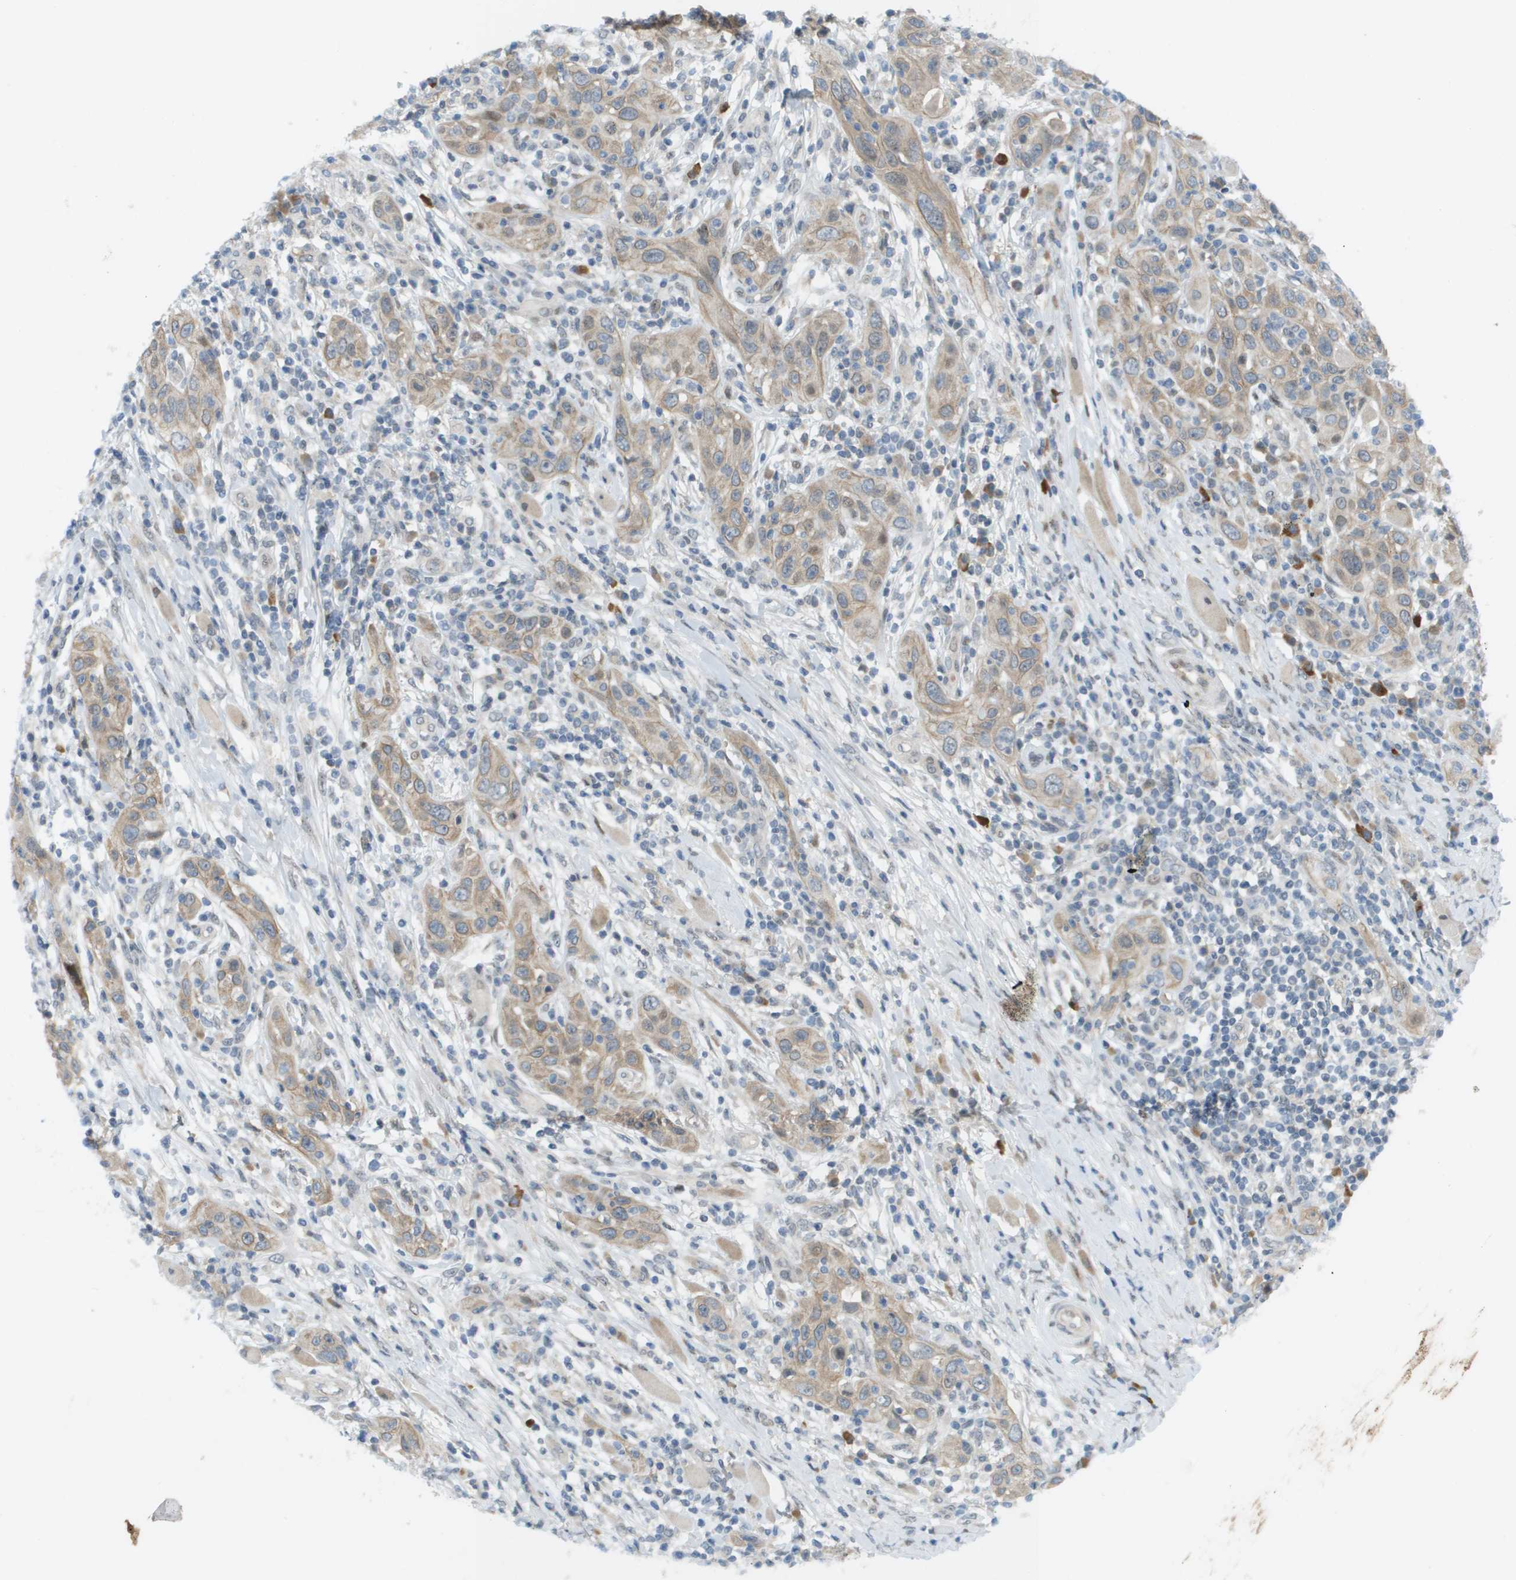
{"staining": {"intensity": "weak", "quantity": ">75%", "location": "cytoplasmic/membranous"}, "tissue": "skin cancer", "cell_type": "Tumor cells", "image_type": "cancer", "snomed": [{"axis": "morphology", "description": "Squamous cell carcinoma, NOS"}, {"axis": "topography", "description": "Skin"}], "caption": "High-magnification brightfield microscopy of skin cancer (squamous cell carcinoma) stained with DAB (brown) and counterstained with hematoxylin (blue). tumor cells exhibit weak cytoplasmic/membranous staining is seen in approximately>75% of cells.", "gene": "CACNB4", "patient": {"sex": "female", "age": 88}}